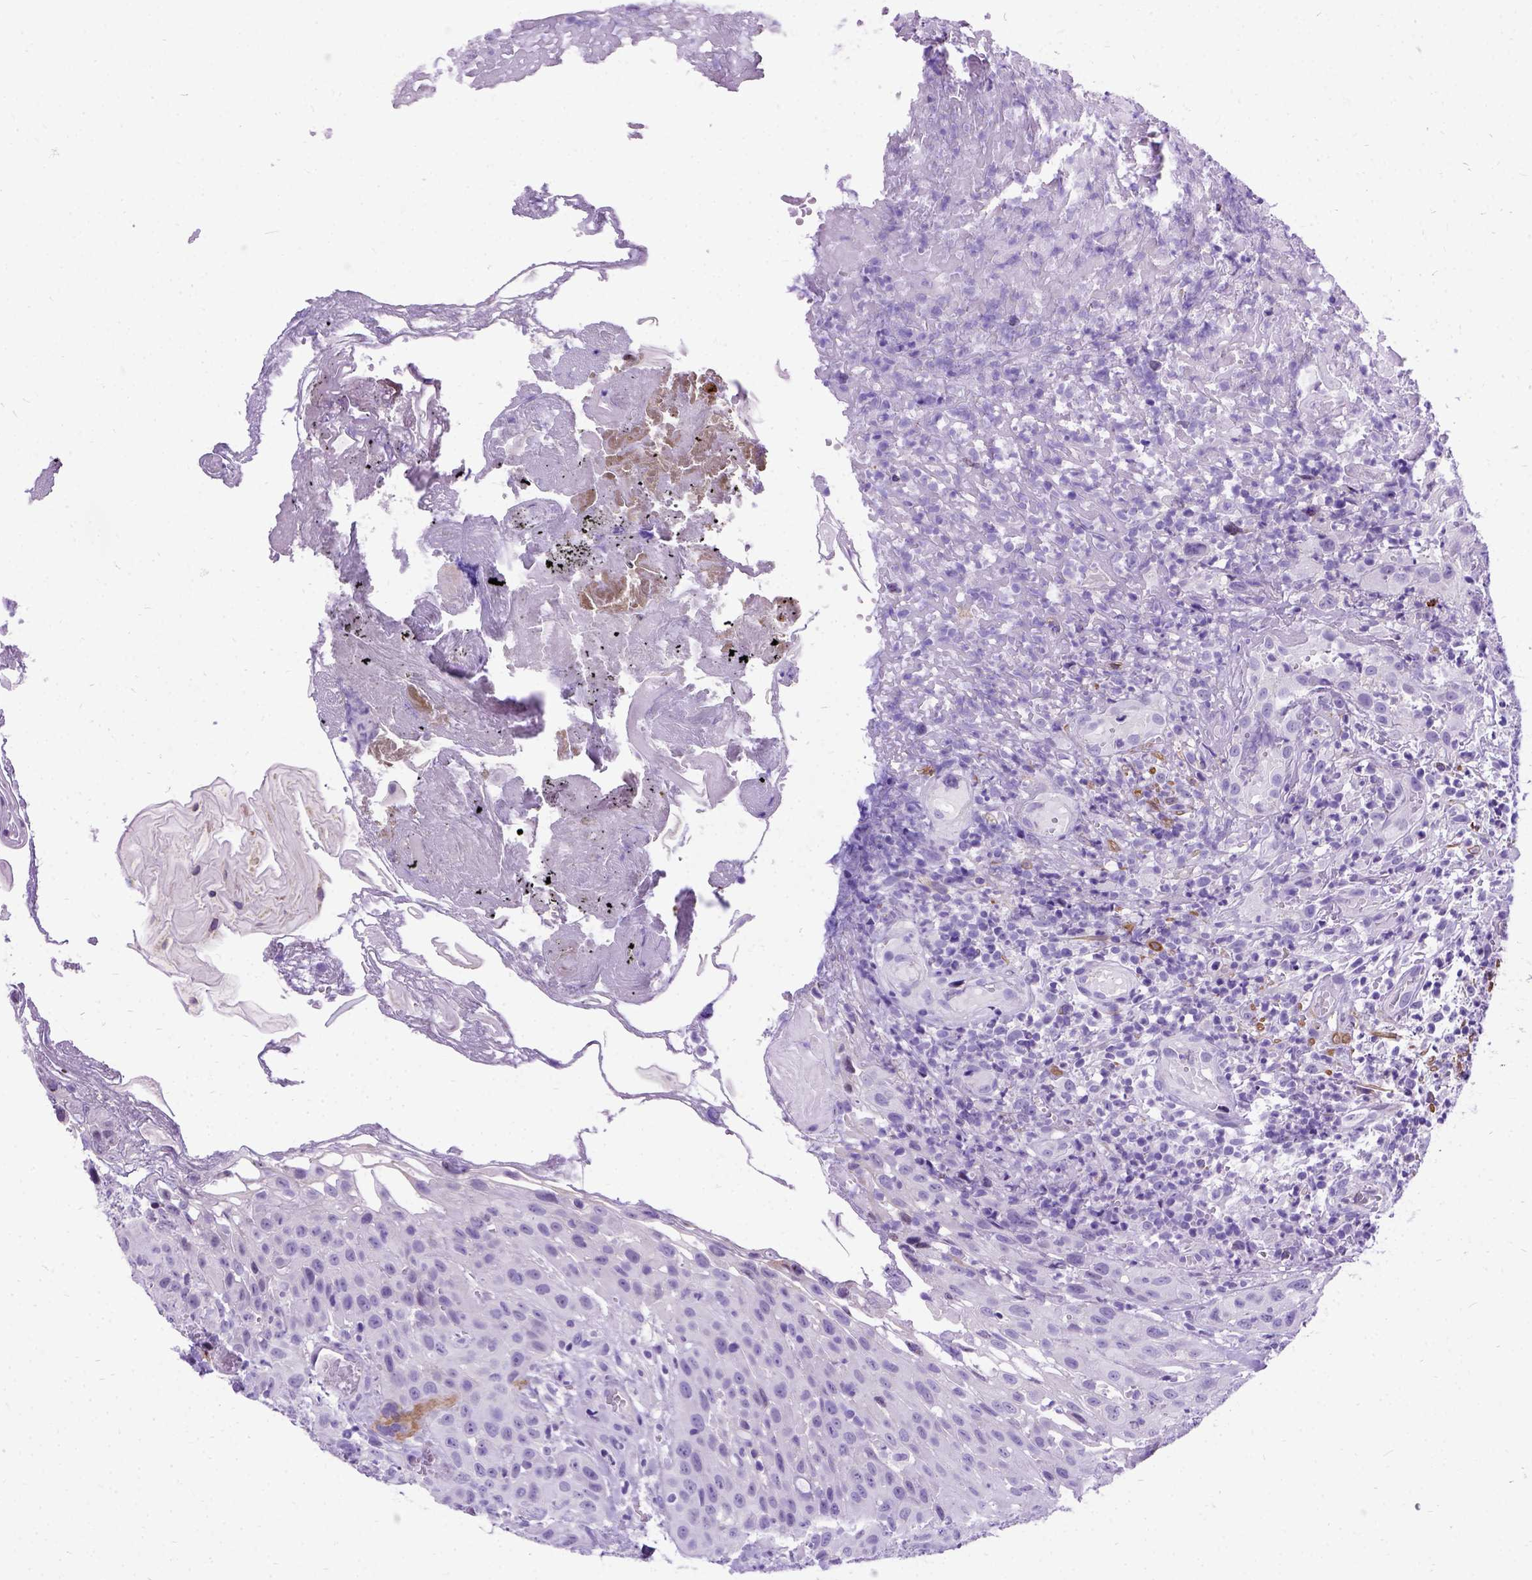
{"staining": {"intensity": "negative", "quantity": "none", "location": "none"}, "tissue": "head and neck cancer", "cell_type": "Tumor cells", "image_type": "cancer", "snomed": [{"axis": "morphology", "description": "Normal tissue, NOS"}, {"axis": "morphology", "description": "Squamous cell carcinoma, NOS"}, {"axis": "topography", "description": "Oral tissue"}, {"axis": "topography", "description": "Tounge, NOS"}, {"axis": "topography", "description": "Head-Neck"}], "caption": "IHC of human squamous cell carcinoma (head and neck) reveals no positivity in tumor cells. Brightfield microscopy of immunohistochemistry (IHC) stained with DAB (3,3'-diaminobenzidine) (brown) and hematoxylin (blue), captured at high magnification.", "gene": "PRG2", "patient": {"sex": "male", "age": 62}}